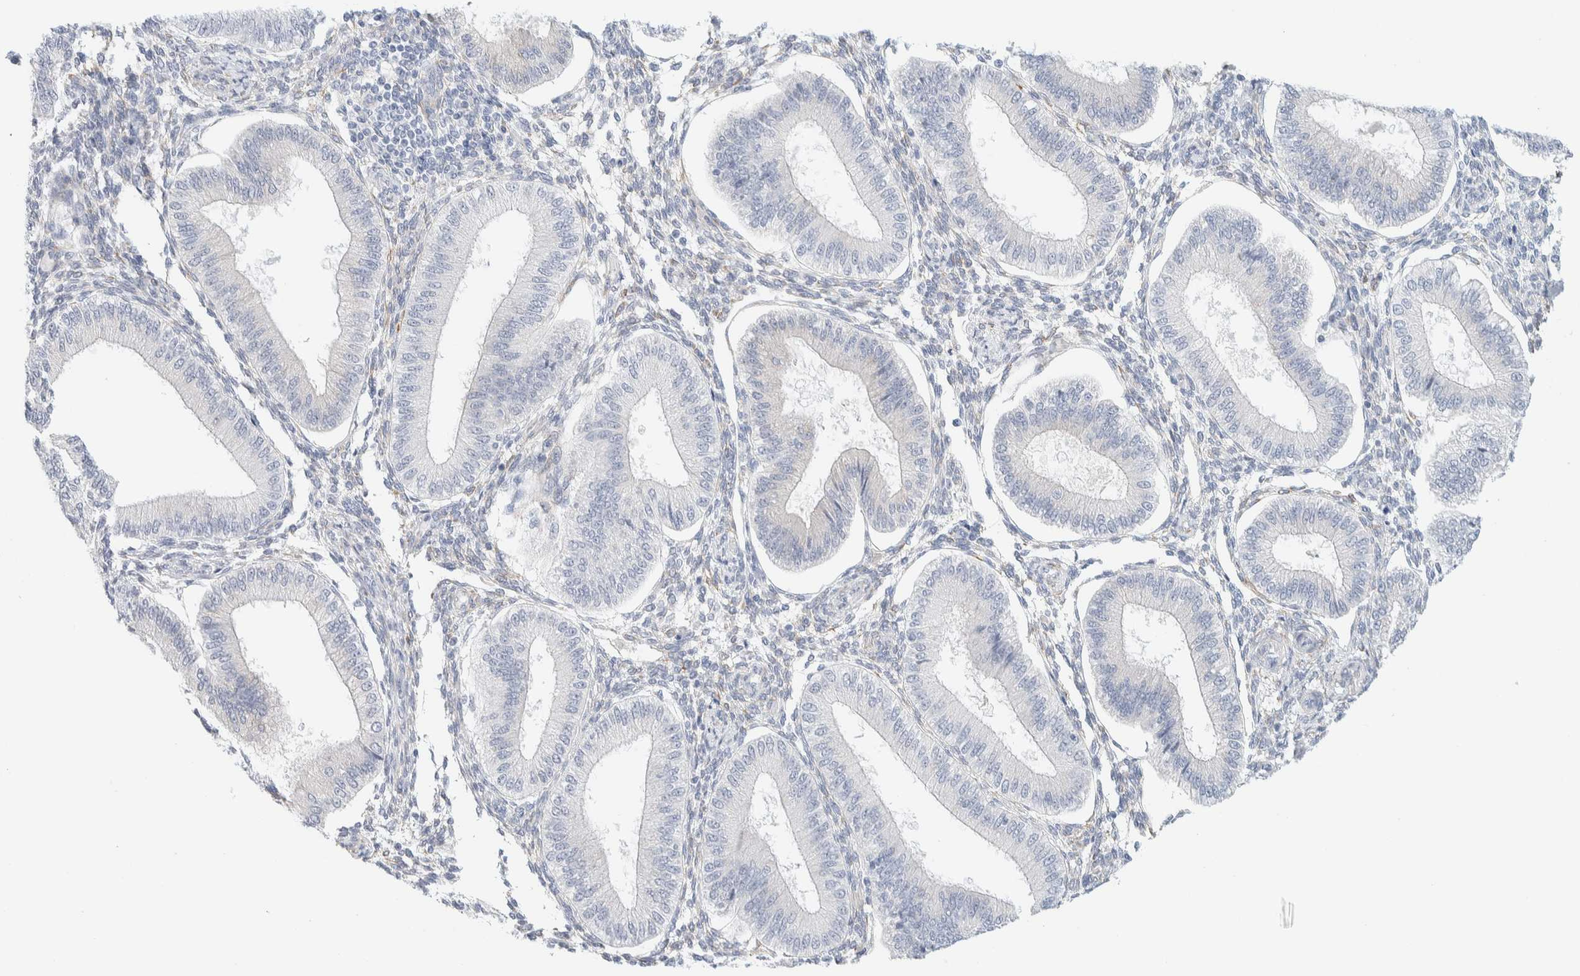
{"staining": {"intensity": "negative", "quantity": "none", "location": "none"}, "tissue": "endometrium", "cell_type": "Cells in endometrial stroma", "image_type": "normal", "snomed": [{"axis": "morphology", "description": "Normal tissue, NOS"}, {"axis": "topography", "description": "Endometrium"}], "caption": "Normal endometrium was stained to show a protein in brown. There is no significant expression in cells in endometrial stroma. (DAB immunohistochemistry with hematoxylin counter stain).", "gene": "ATCAY", "patient": {"sex": "female", "age": 39}}